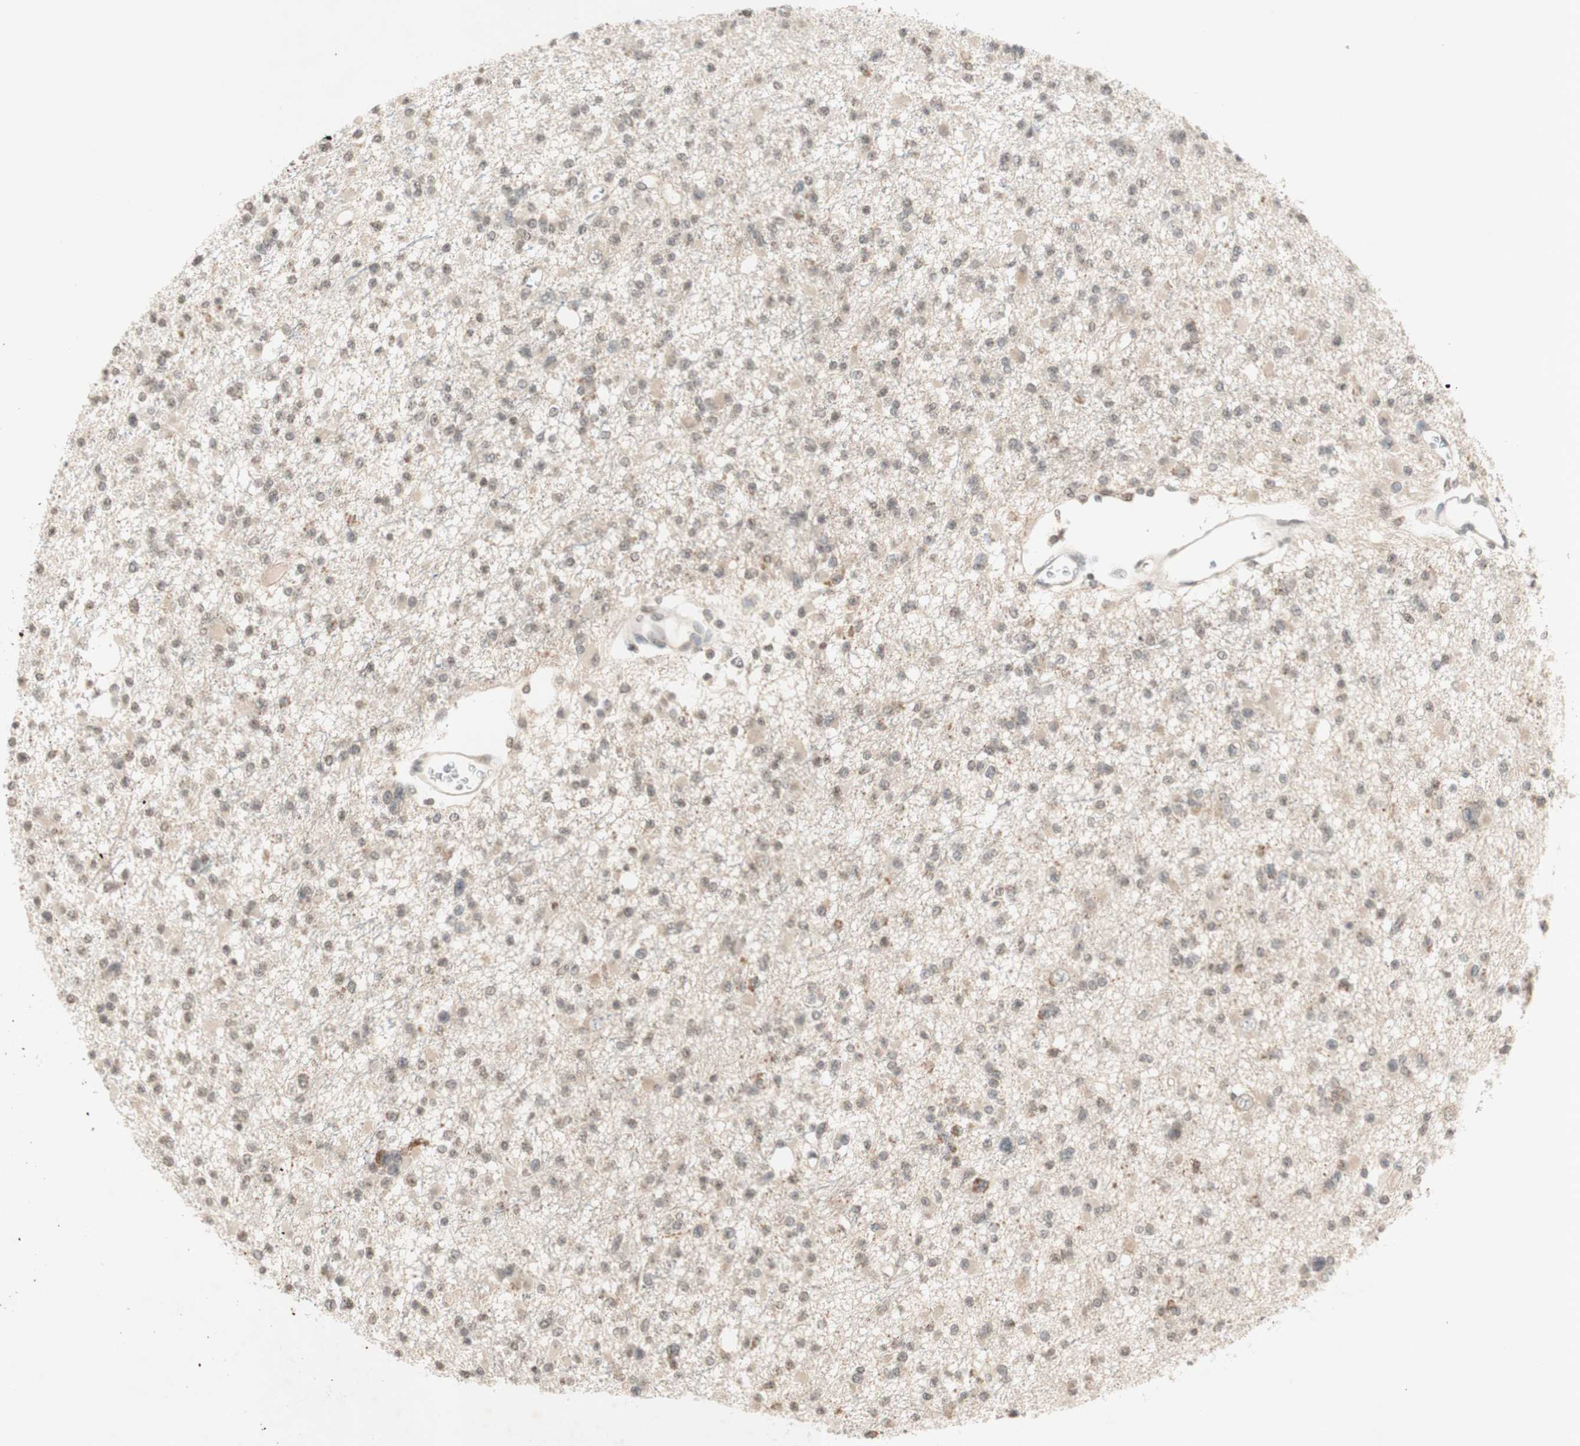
{"staining": {"intensity": "negative", "quantity": "none", "location": "none"}, "tissue": "glioma", "cell_type": "Tumor cells", "image_type": "cancer", "snomed": [{"axis": "morphology", "description": "Glioma, malignant, Low grade"}, {"axis": "topography", "description": "Brain"}], "caption": "Tumor cells show no significant protein positivity in glioma.", "gene": "GLI1", "patient": {"sex": "female", "age": 22}}